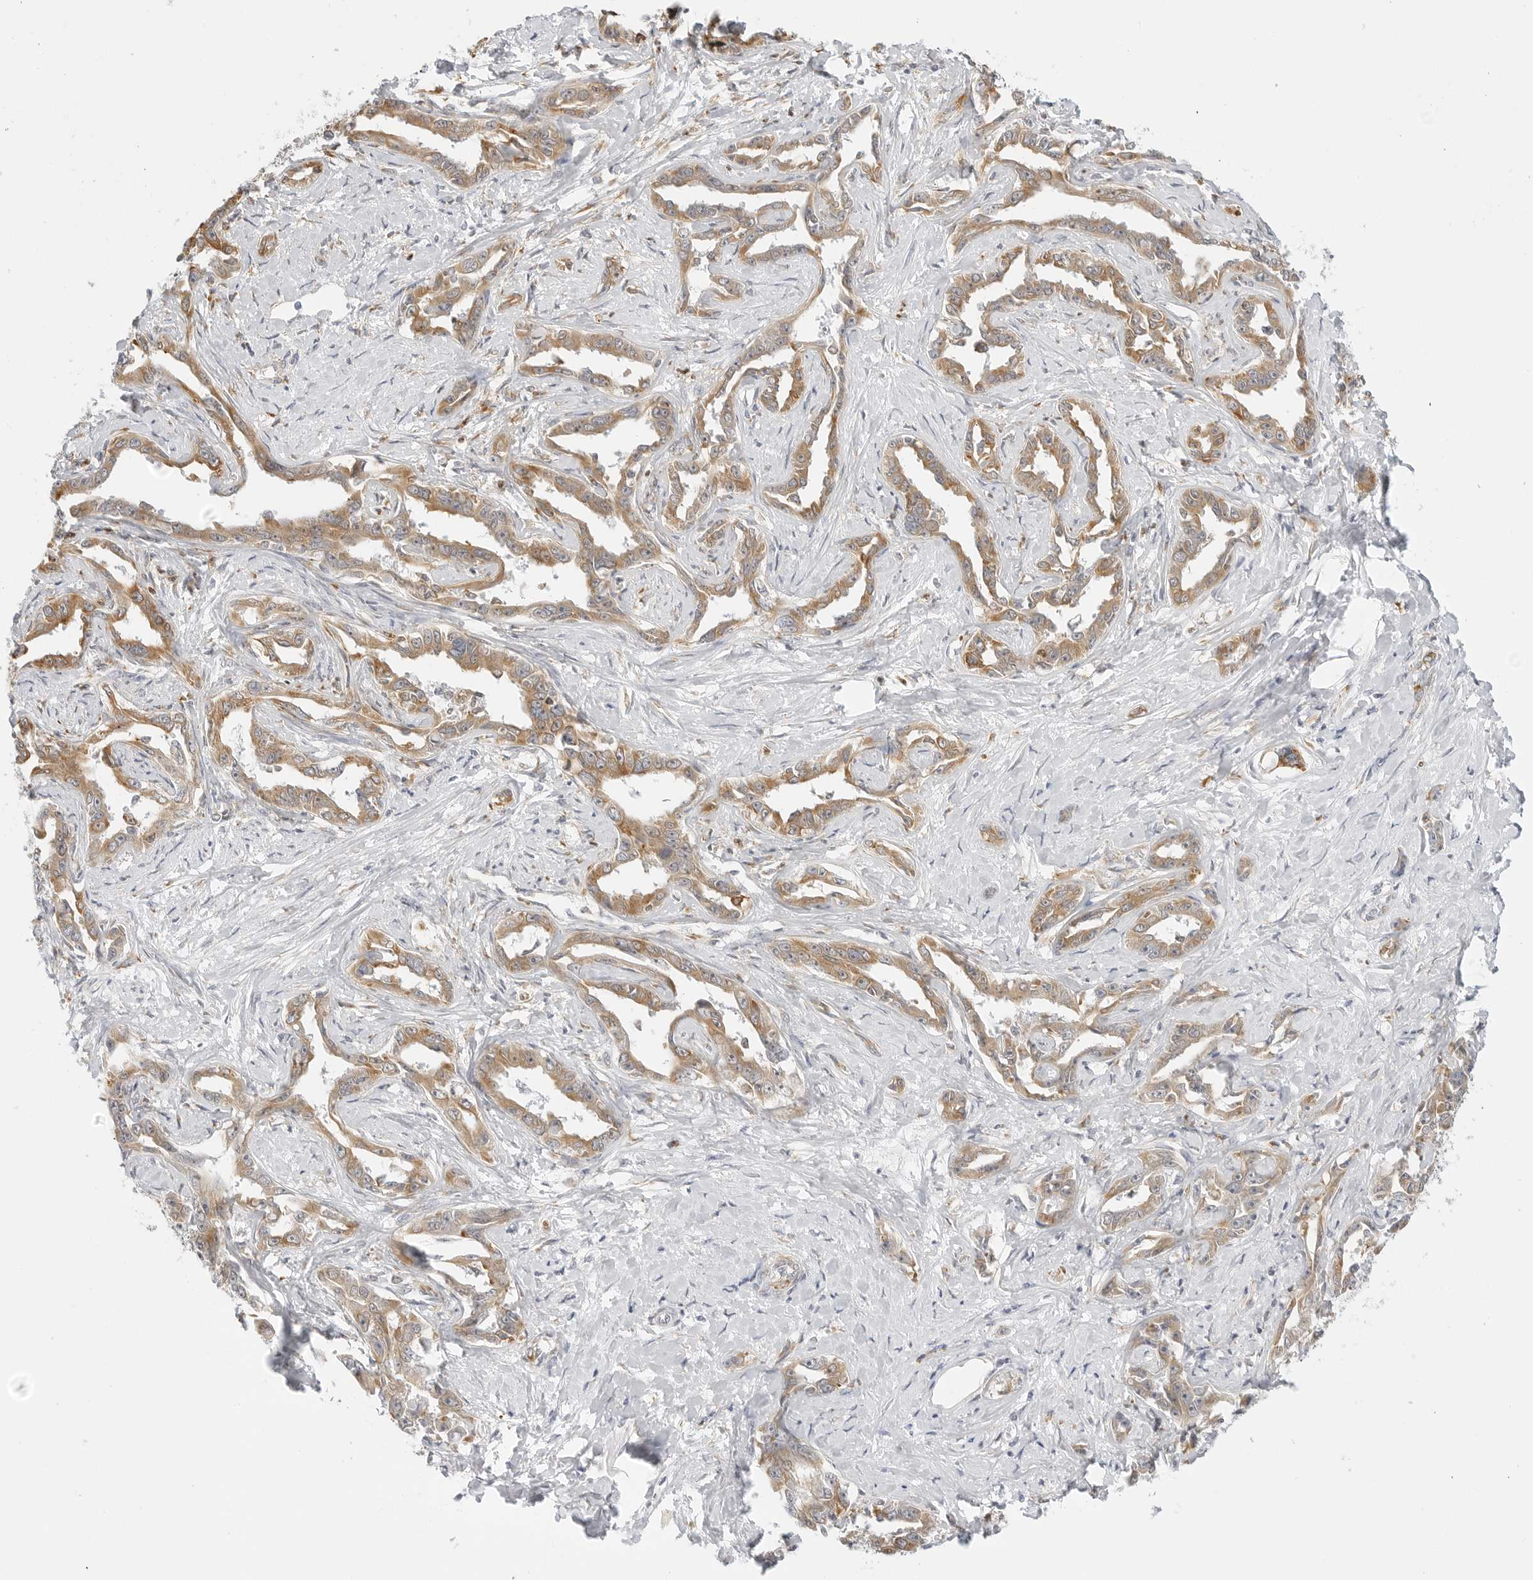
{"staining": {"intensity": "moderate", "quantity": ">75%", "location": "cytoplasmic/membranous"}, "tissue": "liver cancer", "cell_type": "Tumor cells", "image_type": "cancer", "snomed": [{"axis": "morphology", "description": "Cholangiocarcinoma"}, {"axis": "topography", "description": "Liver"}], "caption": "Human liver cancer (cholangiocarcinoma) stained with a brown dye demonstrates moderate cytoplasmic/membranous positive expression in approximately >75% of tumor cells.", "gene": "THEM4", "patient": {"sex": "male", "age": 59}}